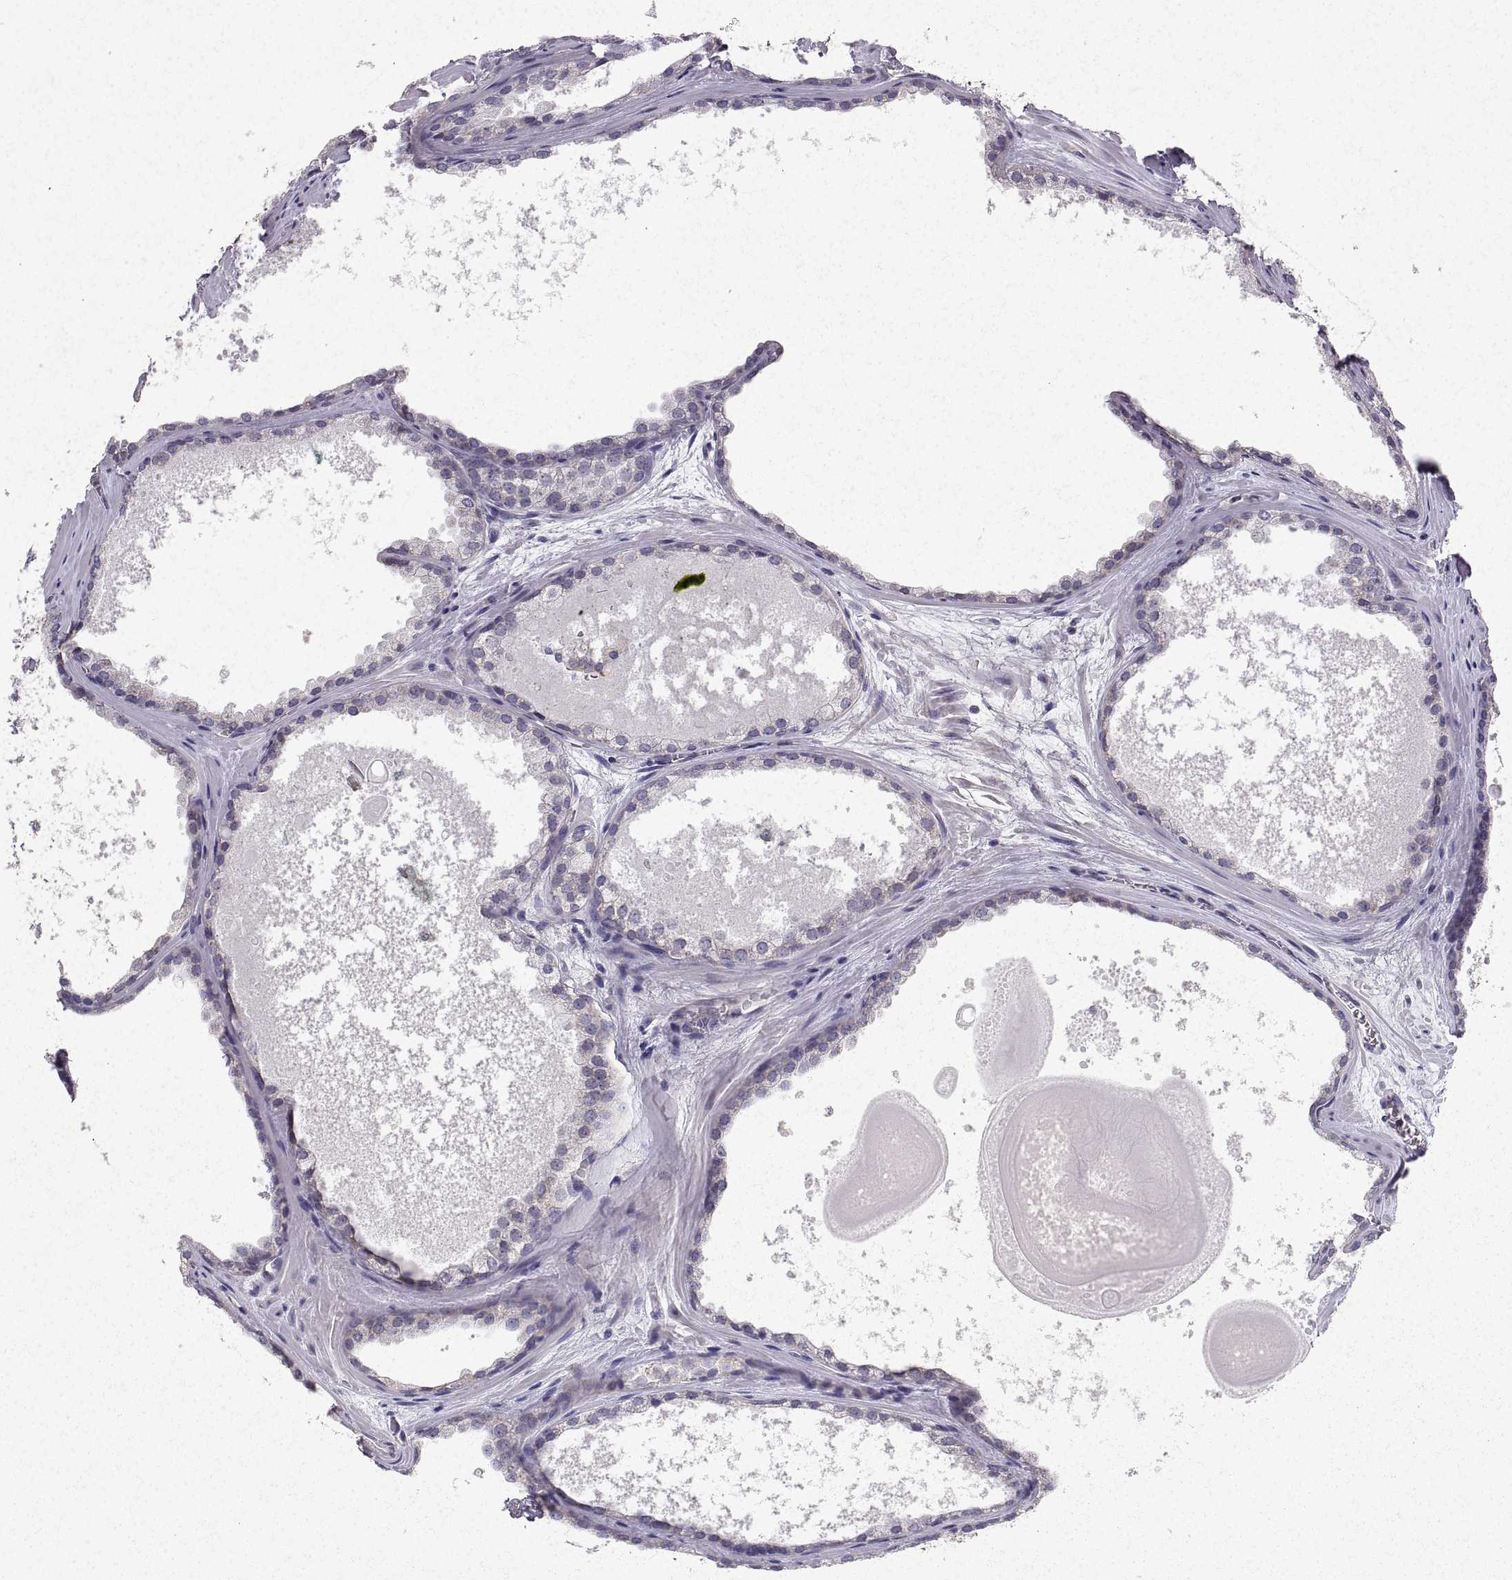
{"staining": {"intensity": "weak", "quantity": "25%-75%", "location": "cytoplasmic/membranous"}, "tissue": "prostate cancer", "cell_type": "Tumor cells", "image_type": "cancer", "snomed": [{"axis": "morphology", "description": "Adenocarcinoma, Low grade"}, {"axis": "topography", "description": "Prostate"}], "caption": "This is an image of IHC staining of prostate low-grade adenocarcinoma, which shows weak expression in the cytoplasmic/membranous of tumor cells.", "gene": "MANBAL", "patient": {"sex": "male", "age": 56}}